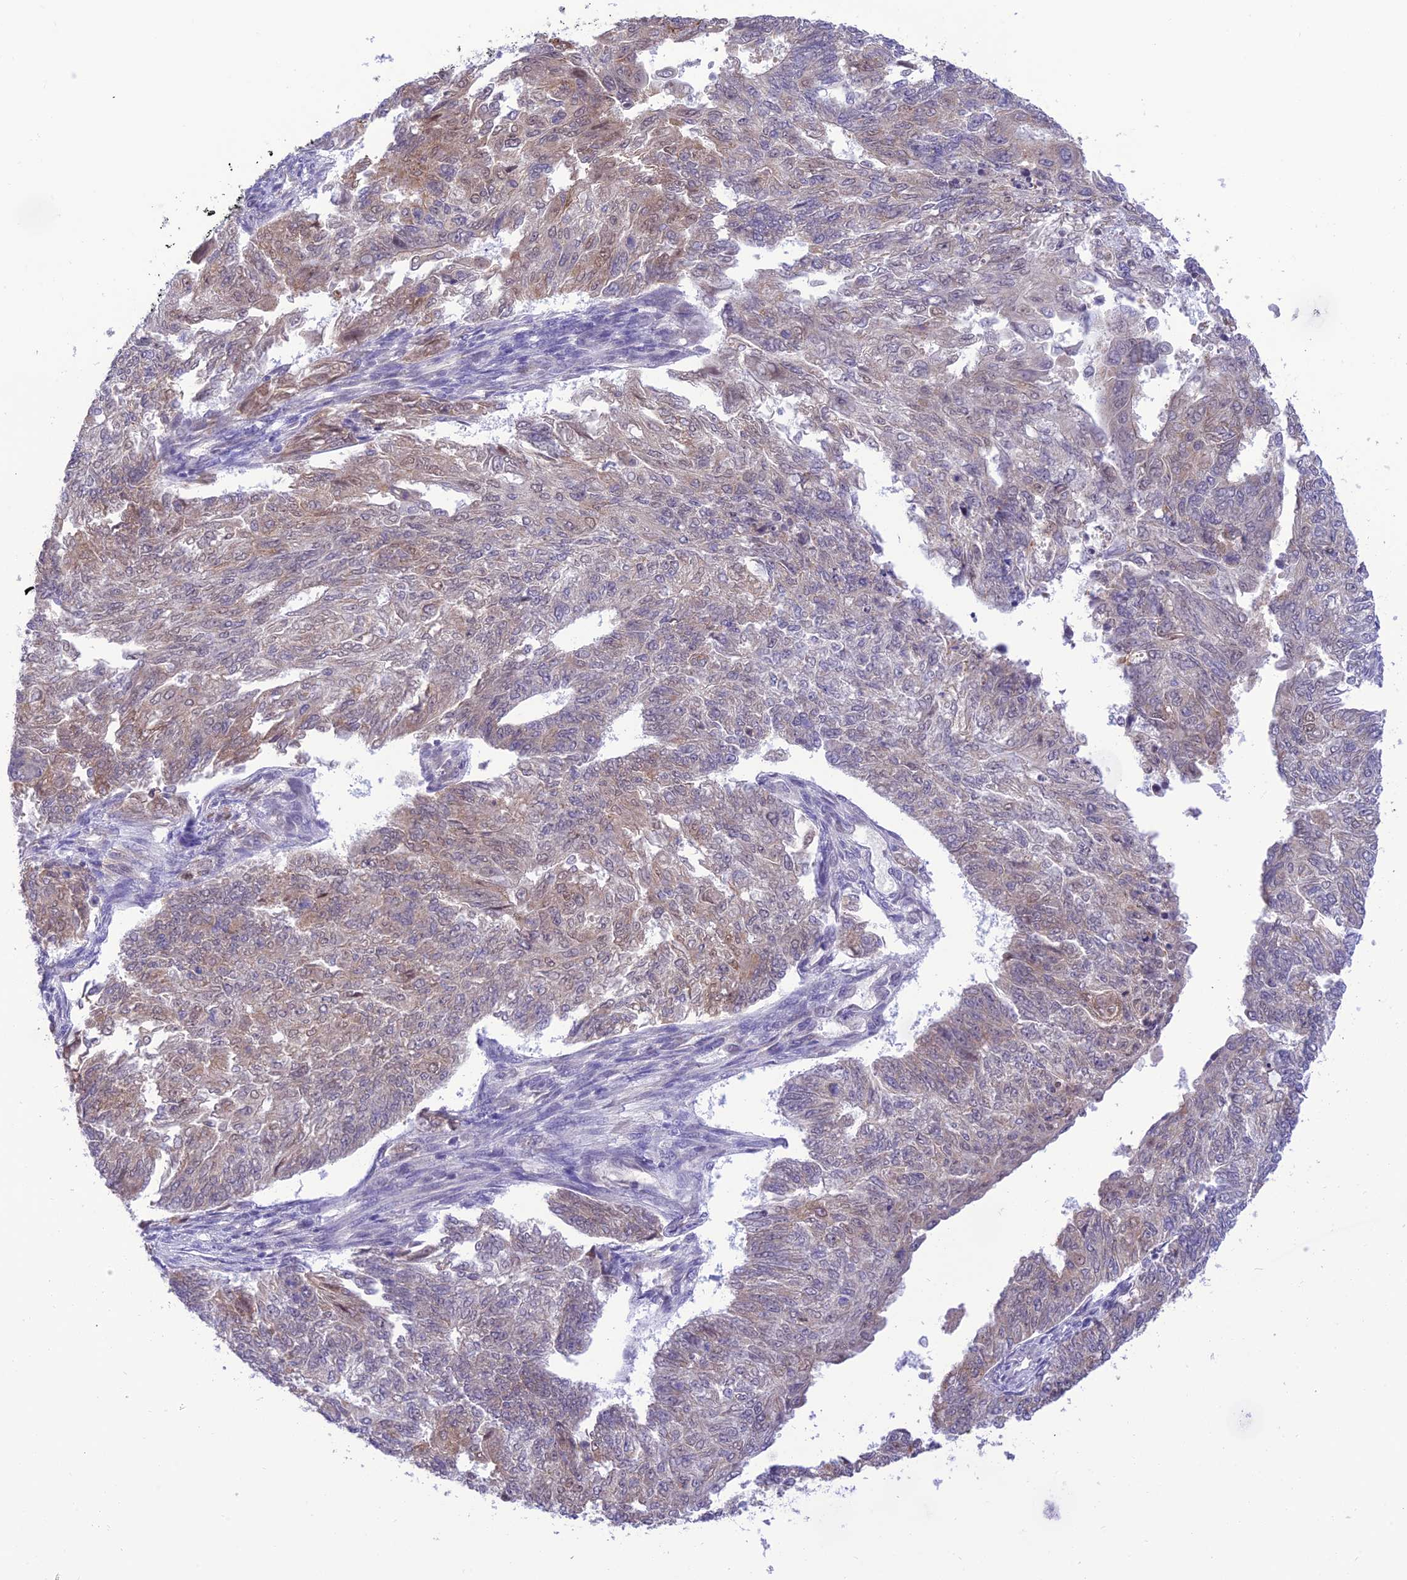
{"staining": {"intensity": "weak", "quantity": "<25%", "location": "cytoplasmic/membranous"}, "tissue": "endometrial cancer", "cell_type": "Tumor cells", "image_type": "cancer", "snomed": [{"axis": "morphology", "description": "Adenocarcinoma, NOS"}, {"axis": "topography", "description": "Endometrium"}], "caption": "Immunohistochemical staining of human adenocarcinoma (endometrial) shows no significant positivity in tumor cells.", "gene": "RNF126", "patient": {"sex": "female", "age": 32}}